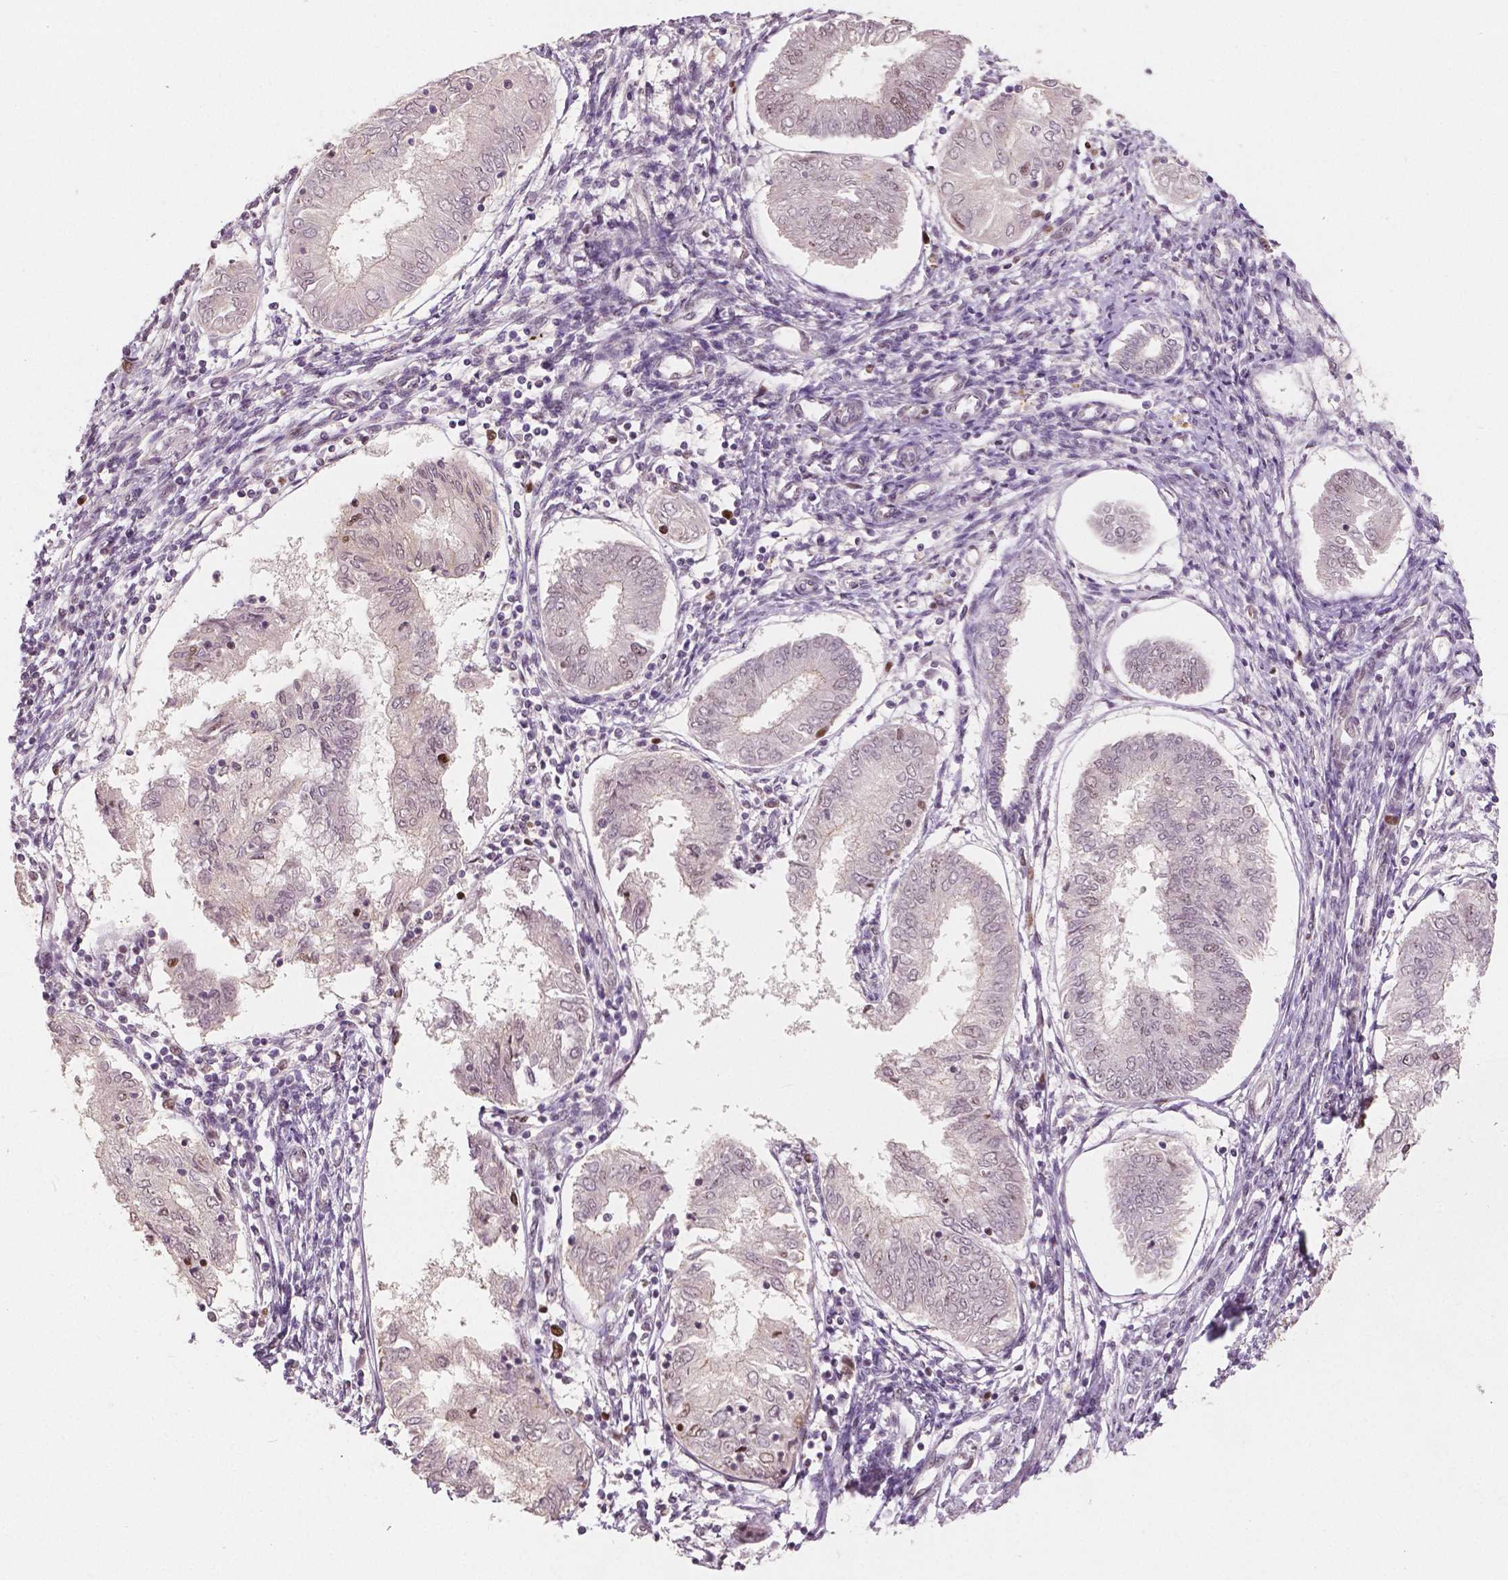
{"staining": {"intensity": "negative", "quantity": "none", "location": "none"}, "tissue": "endometrial cancer", "cell_type": "Tumor cells", "image_type": "cancer", "snomed": [{"axis": "morphology", "description": "Adenocarcinoma, NOS"}, {"axis": "topography", "description": "Endometrium"}], "caption": "This is an IHC histopathology image of endometrial cancer. There is no positivity in tumor cells.", "gene": "NSD2", "patient": {"sex": "female", "age": 68}}